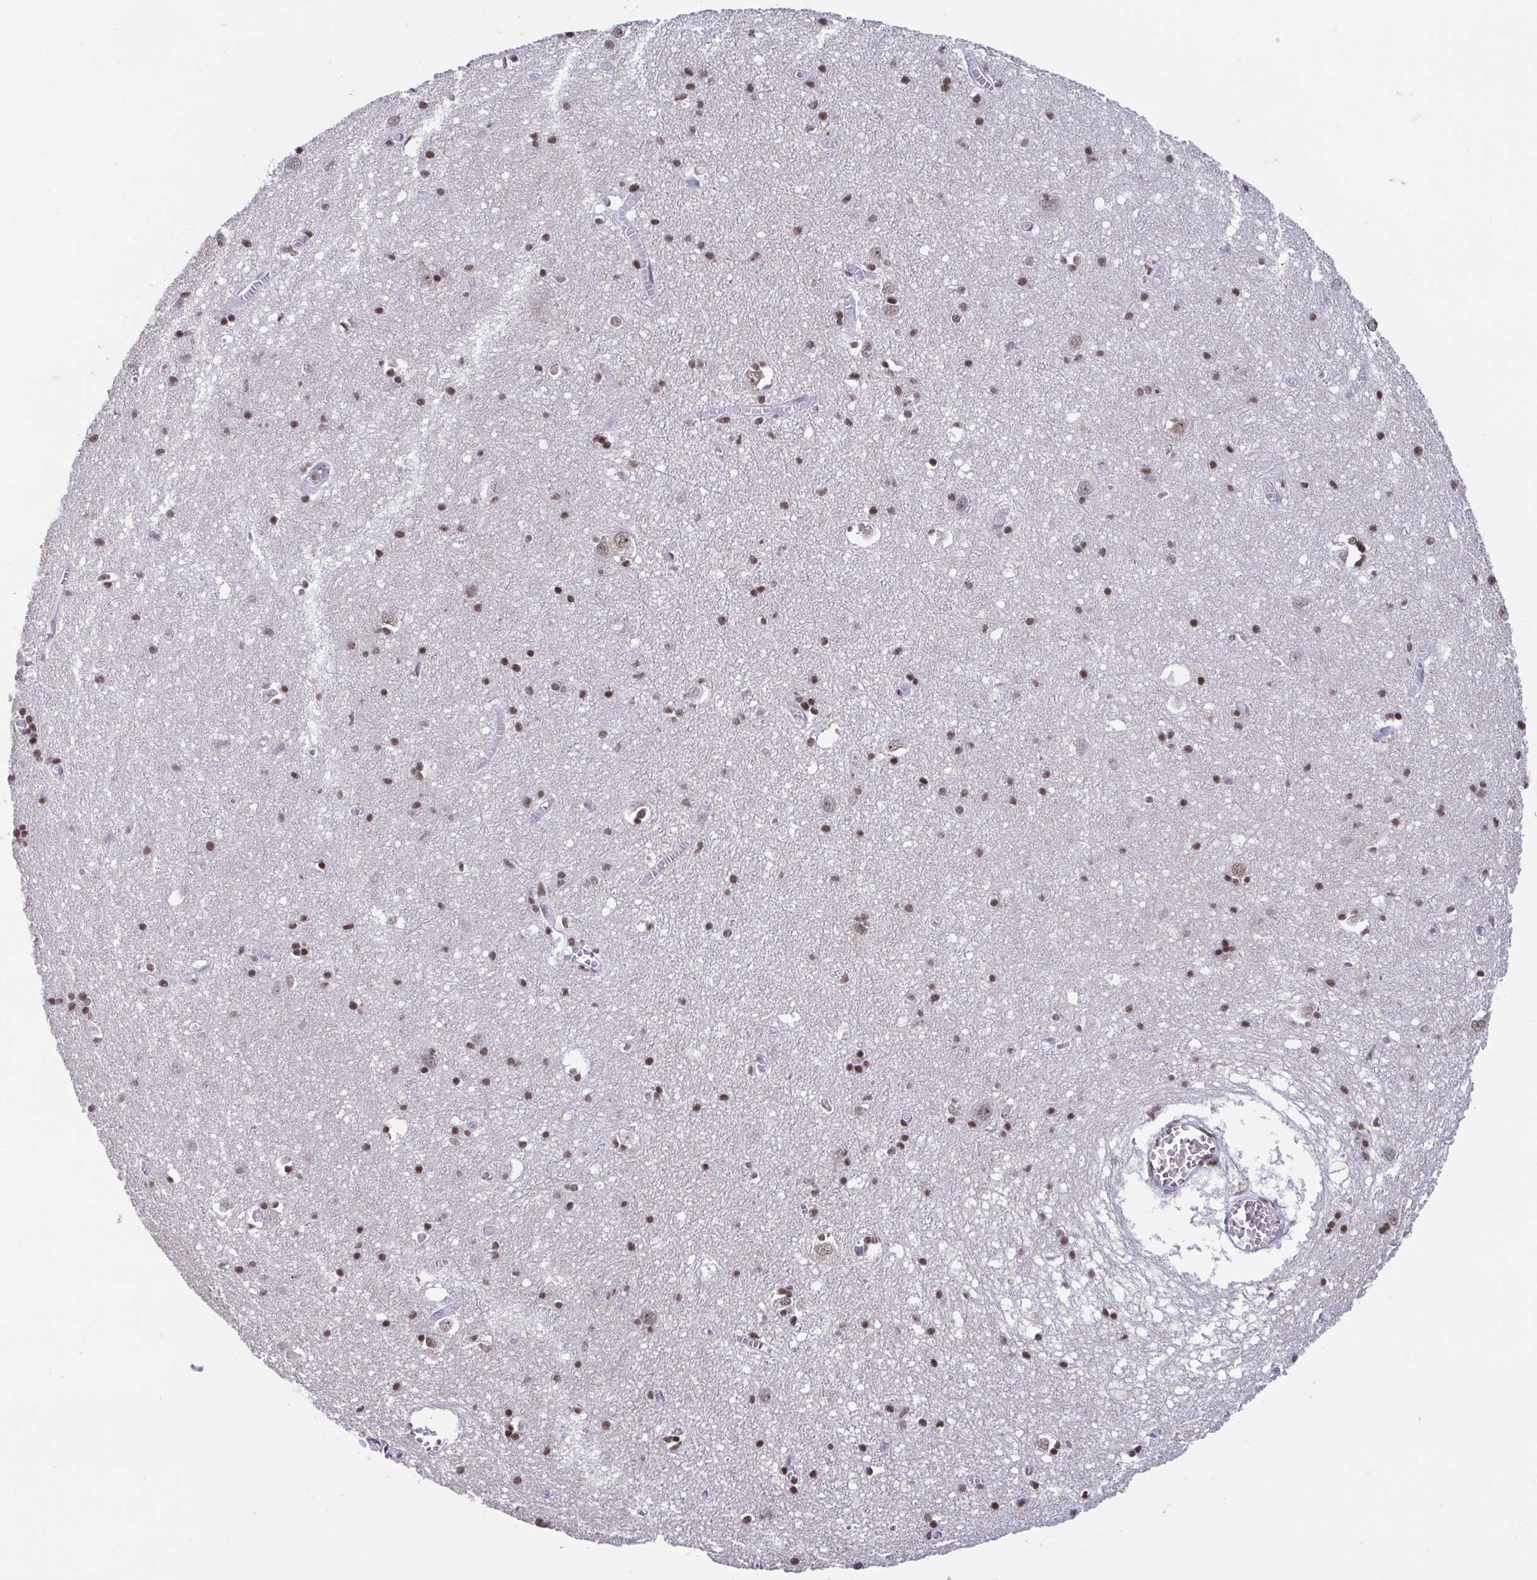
{"staining": {"intensity": "moderate", "quantity": "<25%", "location": "nuclear"}, "tissue": "cerebral cortex", "cell_type": "Endothelial cells", "image_type": "normal", "snomed": [{"axis": "morphology", "description": "Normal tissue, NOS"}, {"axis": "topography", "description": "Cerebral cortex"}], "caption": "Cerebral cortex stained with a brown dye reveals moderate nuclear positive staining in approximately <25% of endothelial cells.", "gene": "CTCF", "patient": {"sex": "male", "age": 70}}